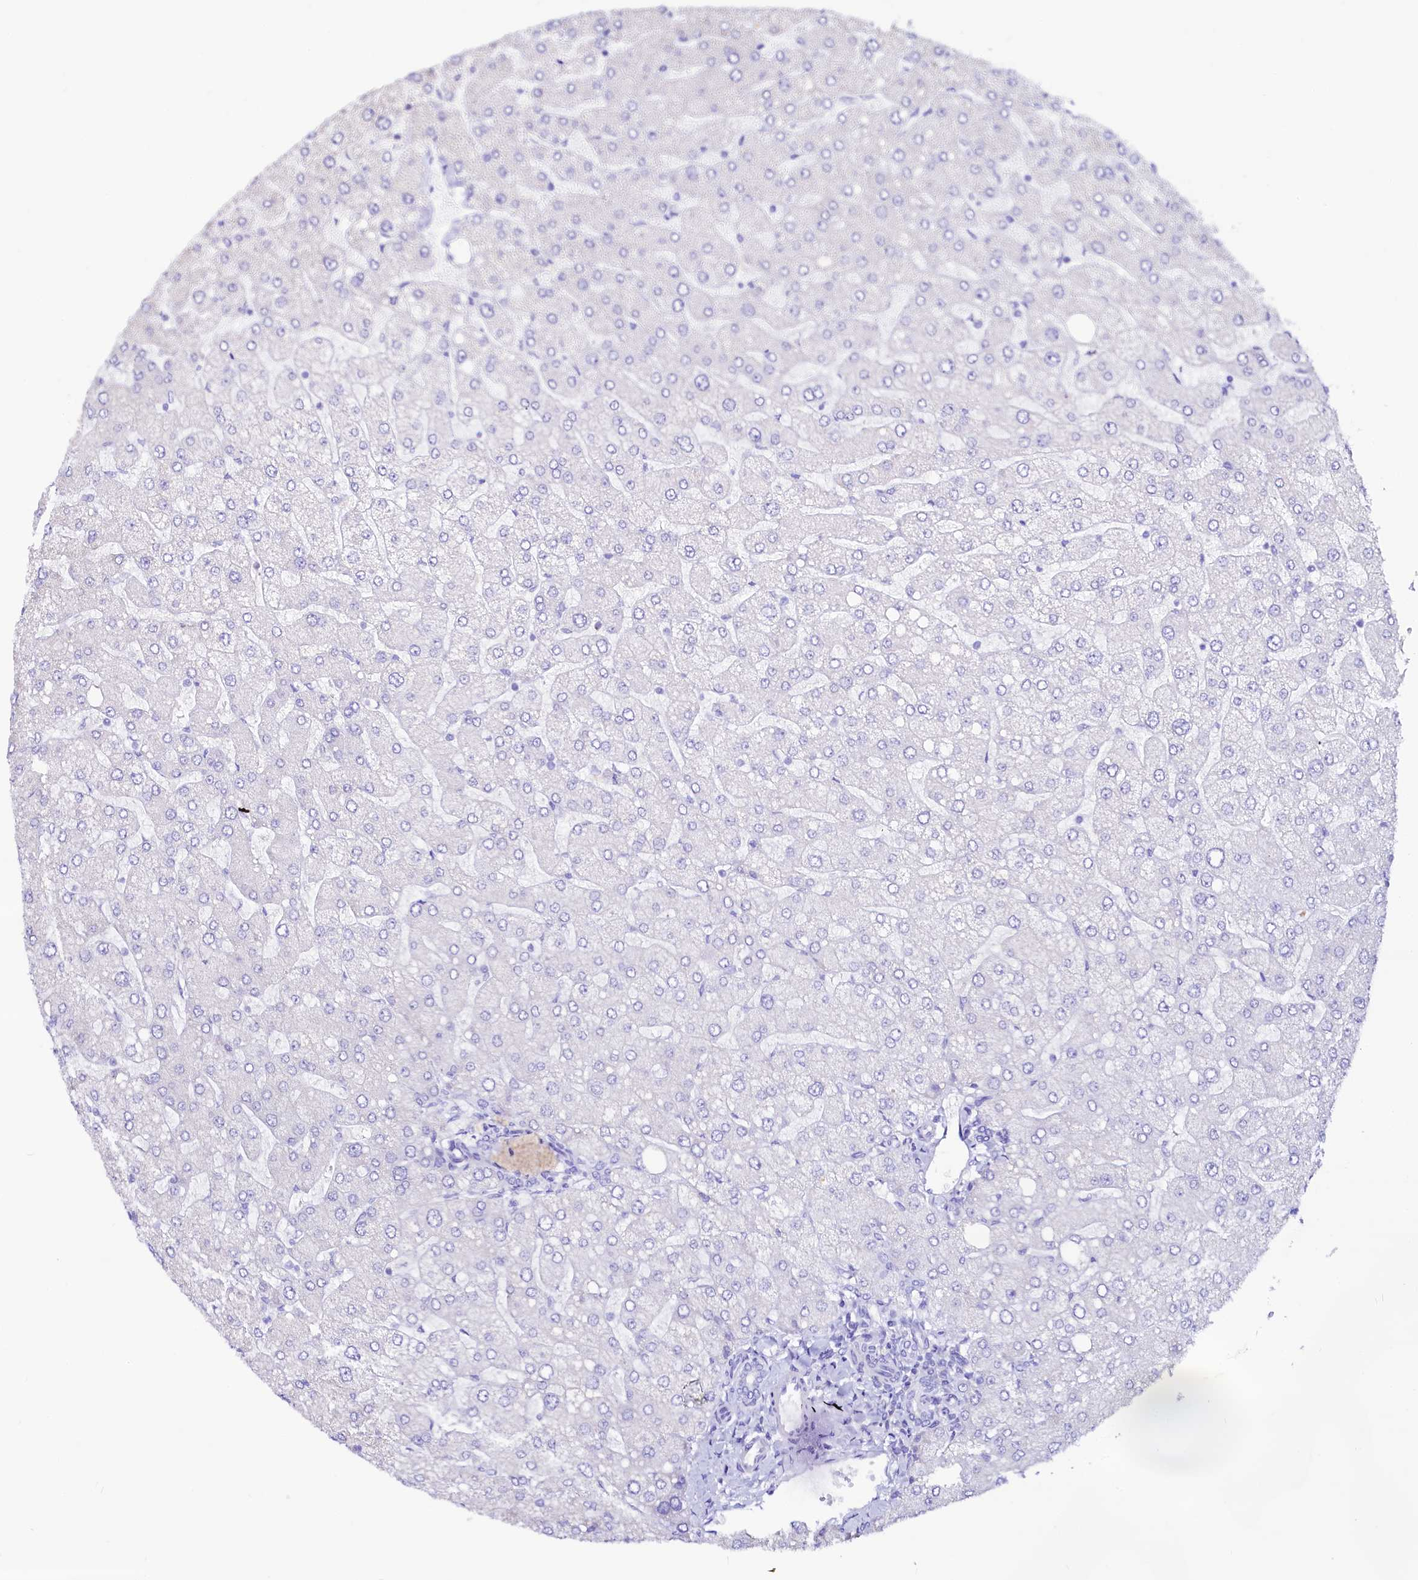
{"staining": {"intensity": "negative", "quantity": "none", "location": "none"}, "tissue": "liver", "cell_type": "Cholangiocytes", "image_type": "normal", "snomed": [{"axis": "morphology", "description": "Normal tissue, NOS"}, {"axis": "topography", "description": "Liver"}], "caption": "Immunohistochemistry micrograph of normal liver: liver stained with DAB shows no significant protein expression in cholangiocytes.", "gene": "RBP3", "patient": {"sex": "male", "age": 55}}